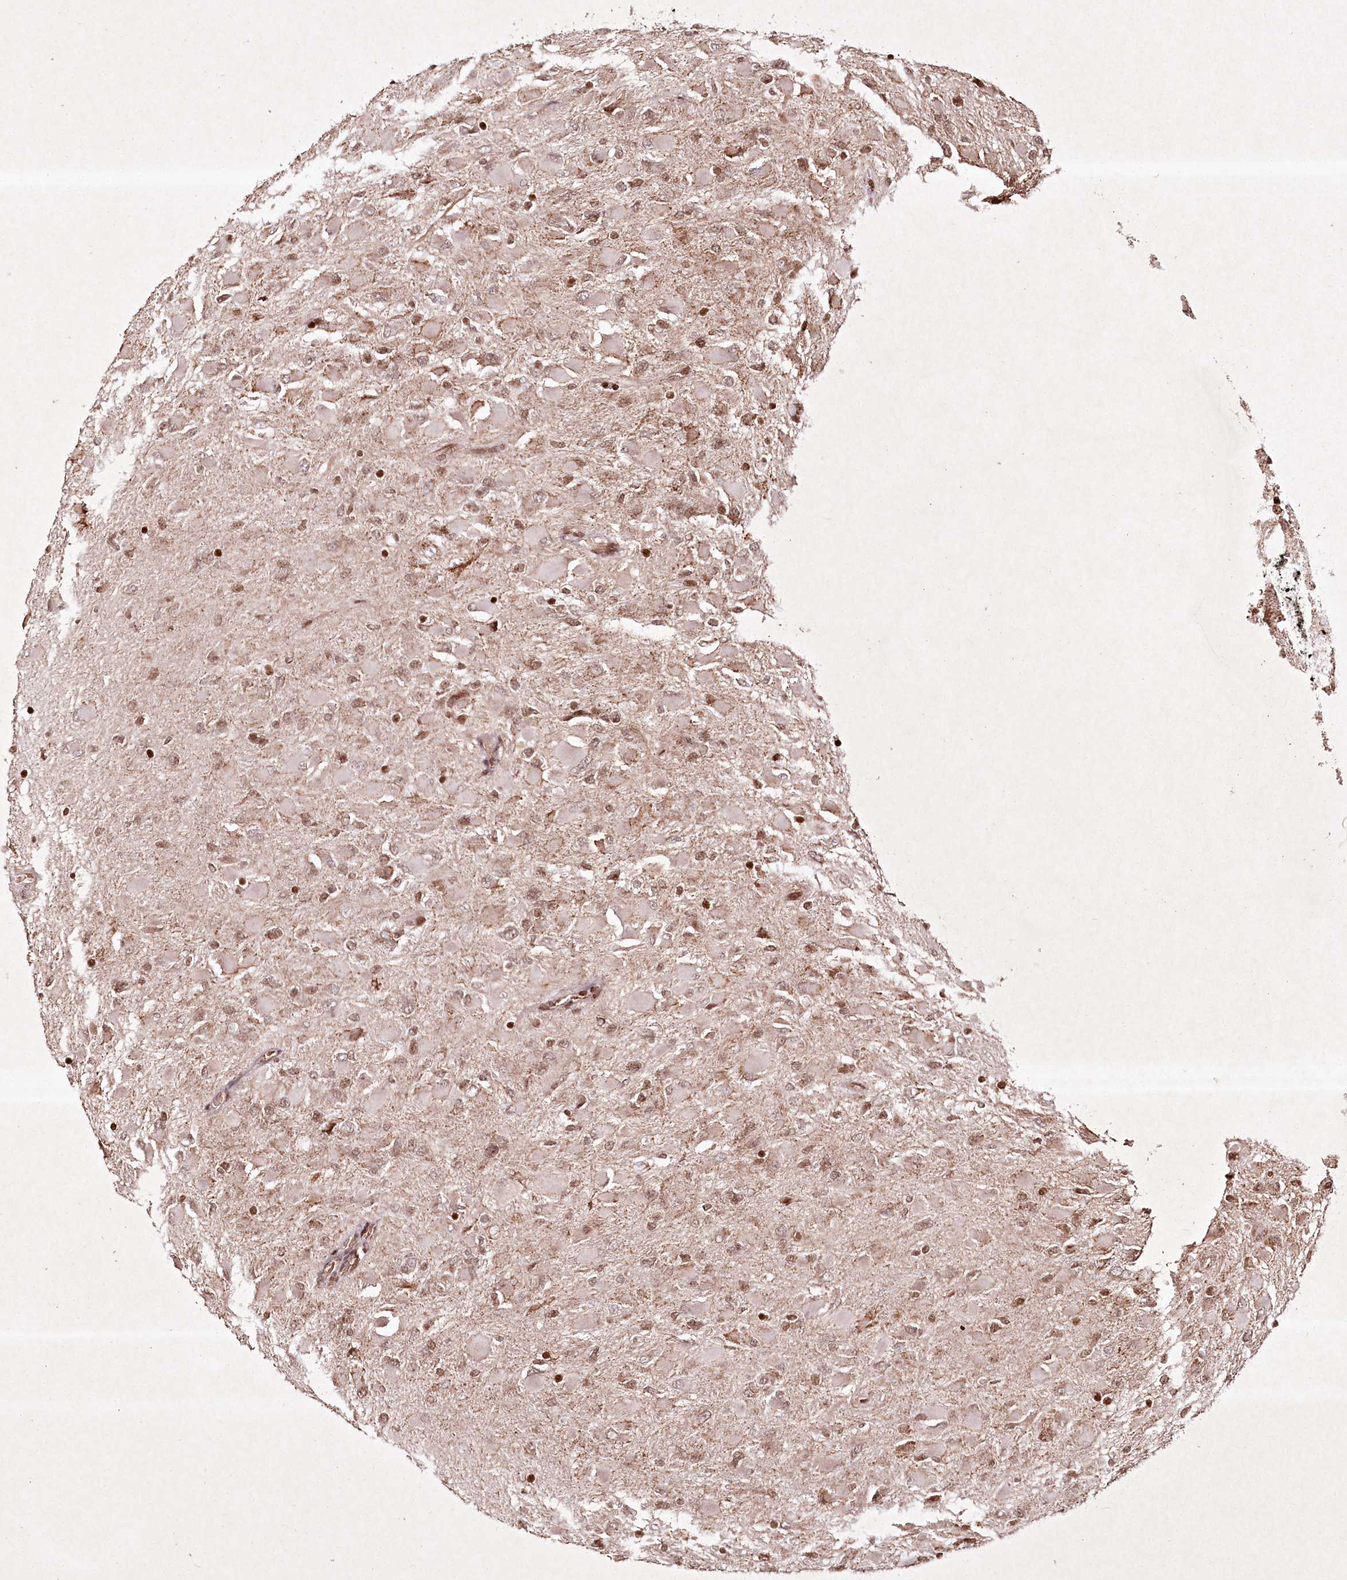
{"staining": {"intensity": "moderate", "quantity": "25%-75%", "location": "nuclear"}, "tissue": "glioma", "cell_type": "Tumor cells", "image_type": "cancer", "snomed": [{"axis": "morphology", "description": "Glioma, malignant, High grade"}, {"axis": "topography", "description": "Cerebral cortex"}], "caption": "An IHC micrograph of tumor tissue is shown. Protein staining in brown shows moderate nuclear positivity in glioma within tumor cells. The protein of interest is shown in brown color, while the nuclei are stained blue.", "gene": "CARM1", "patient": {"sex": "female", "age": 36}}